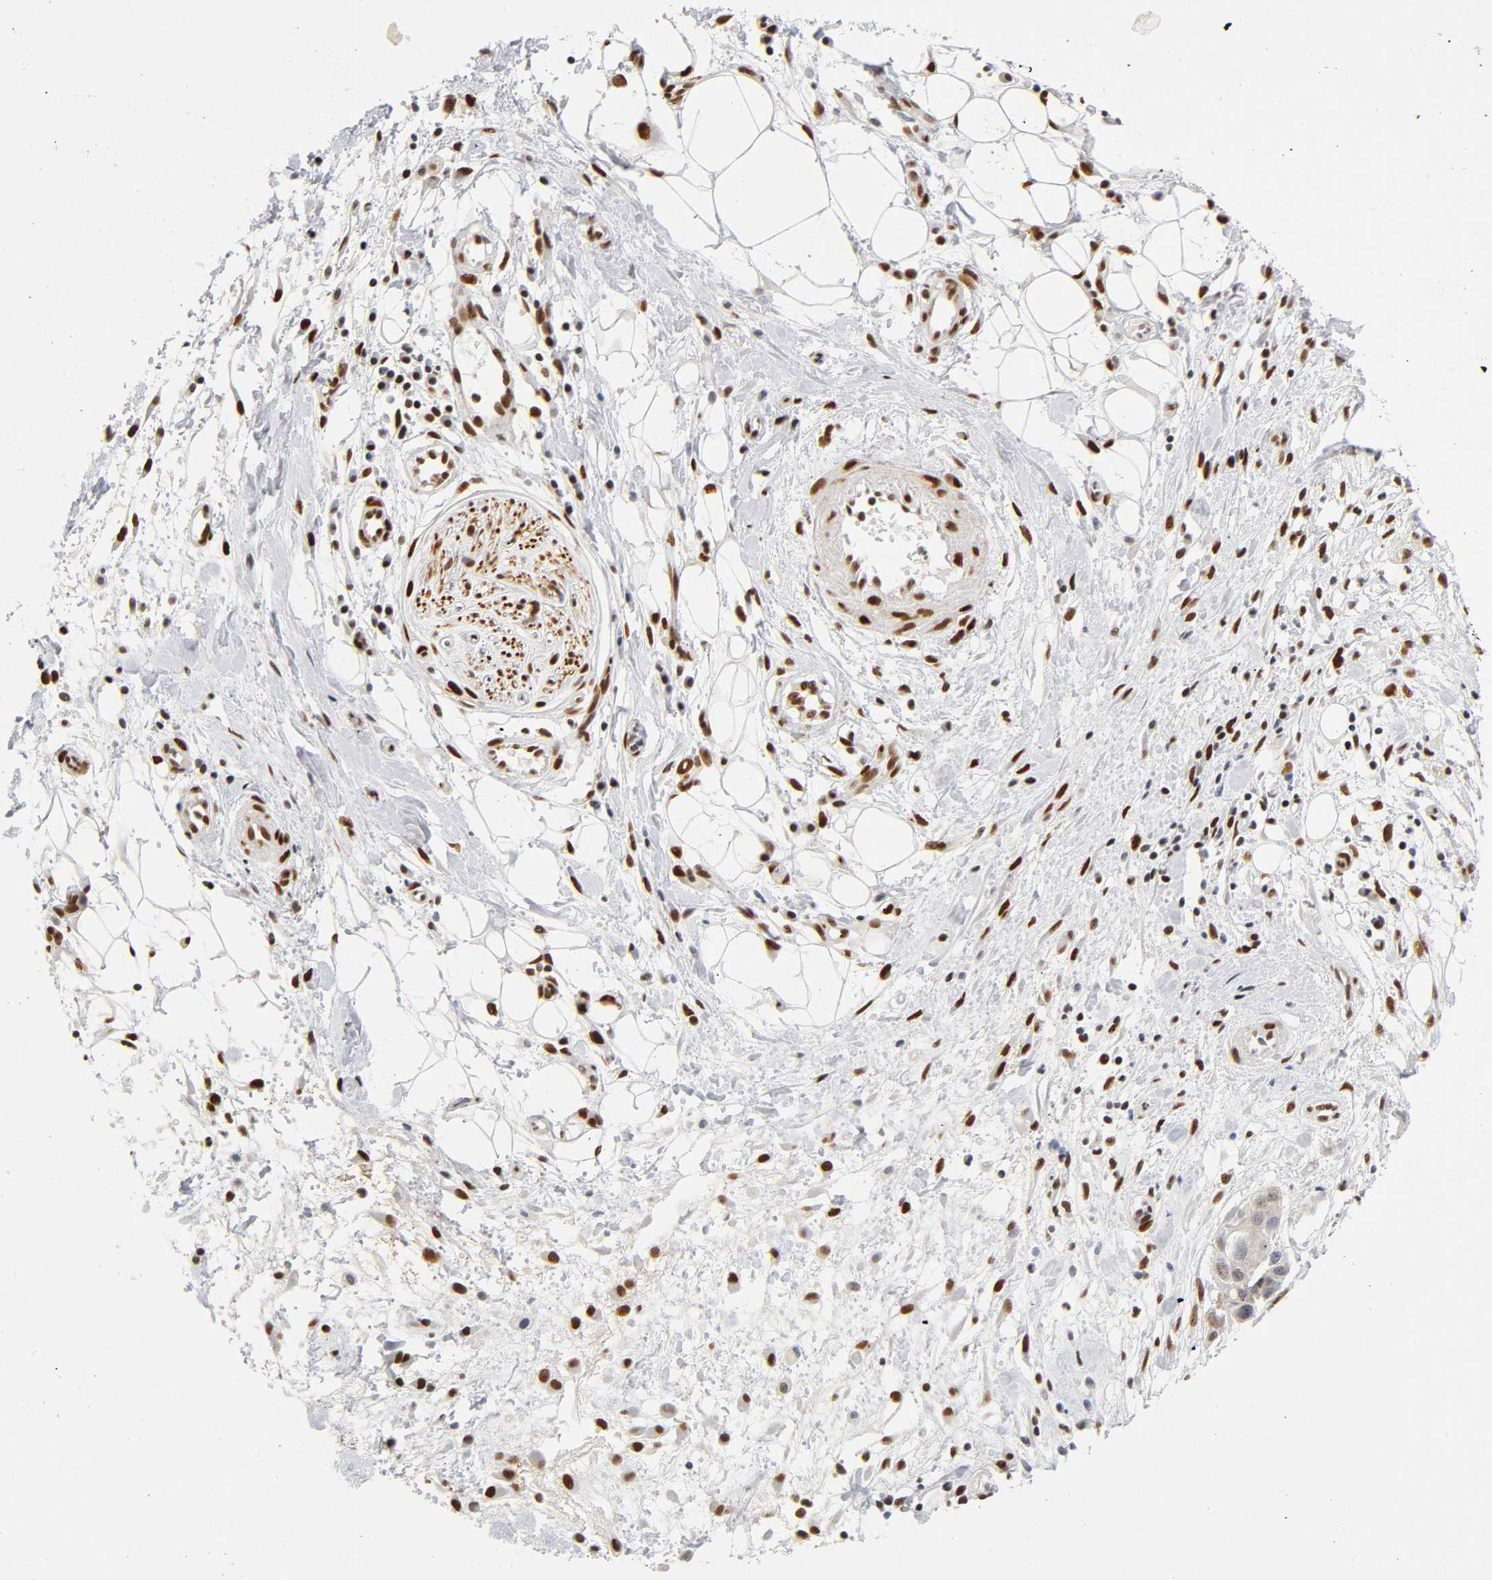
{"staining": {"intensity": "strong", "quantity": ">75%", "location": "nuclear"}, "tissue": "pancreatic cancer", "cell_type": "Tumor cells", "image_type": "cancer", "snomed": [{"axis": "morphology", "description": "Adenocarcinoma, NOS"}, {"axis": "topography", "description": "Pancreas"}], "caption": "Protein expression analysis of pancreatic cancer (adenocarcinoma) displays strong nuclear staining in approximately >75% of tumor cells.", "gene": "NR3C1", "patient": {"sex": "female", "age": 60}}